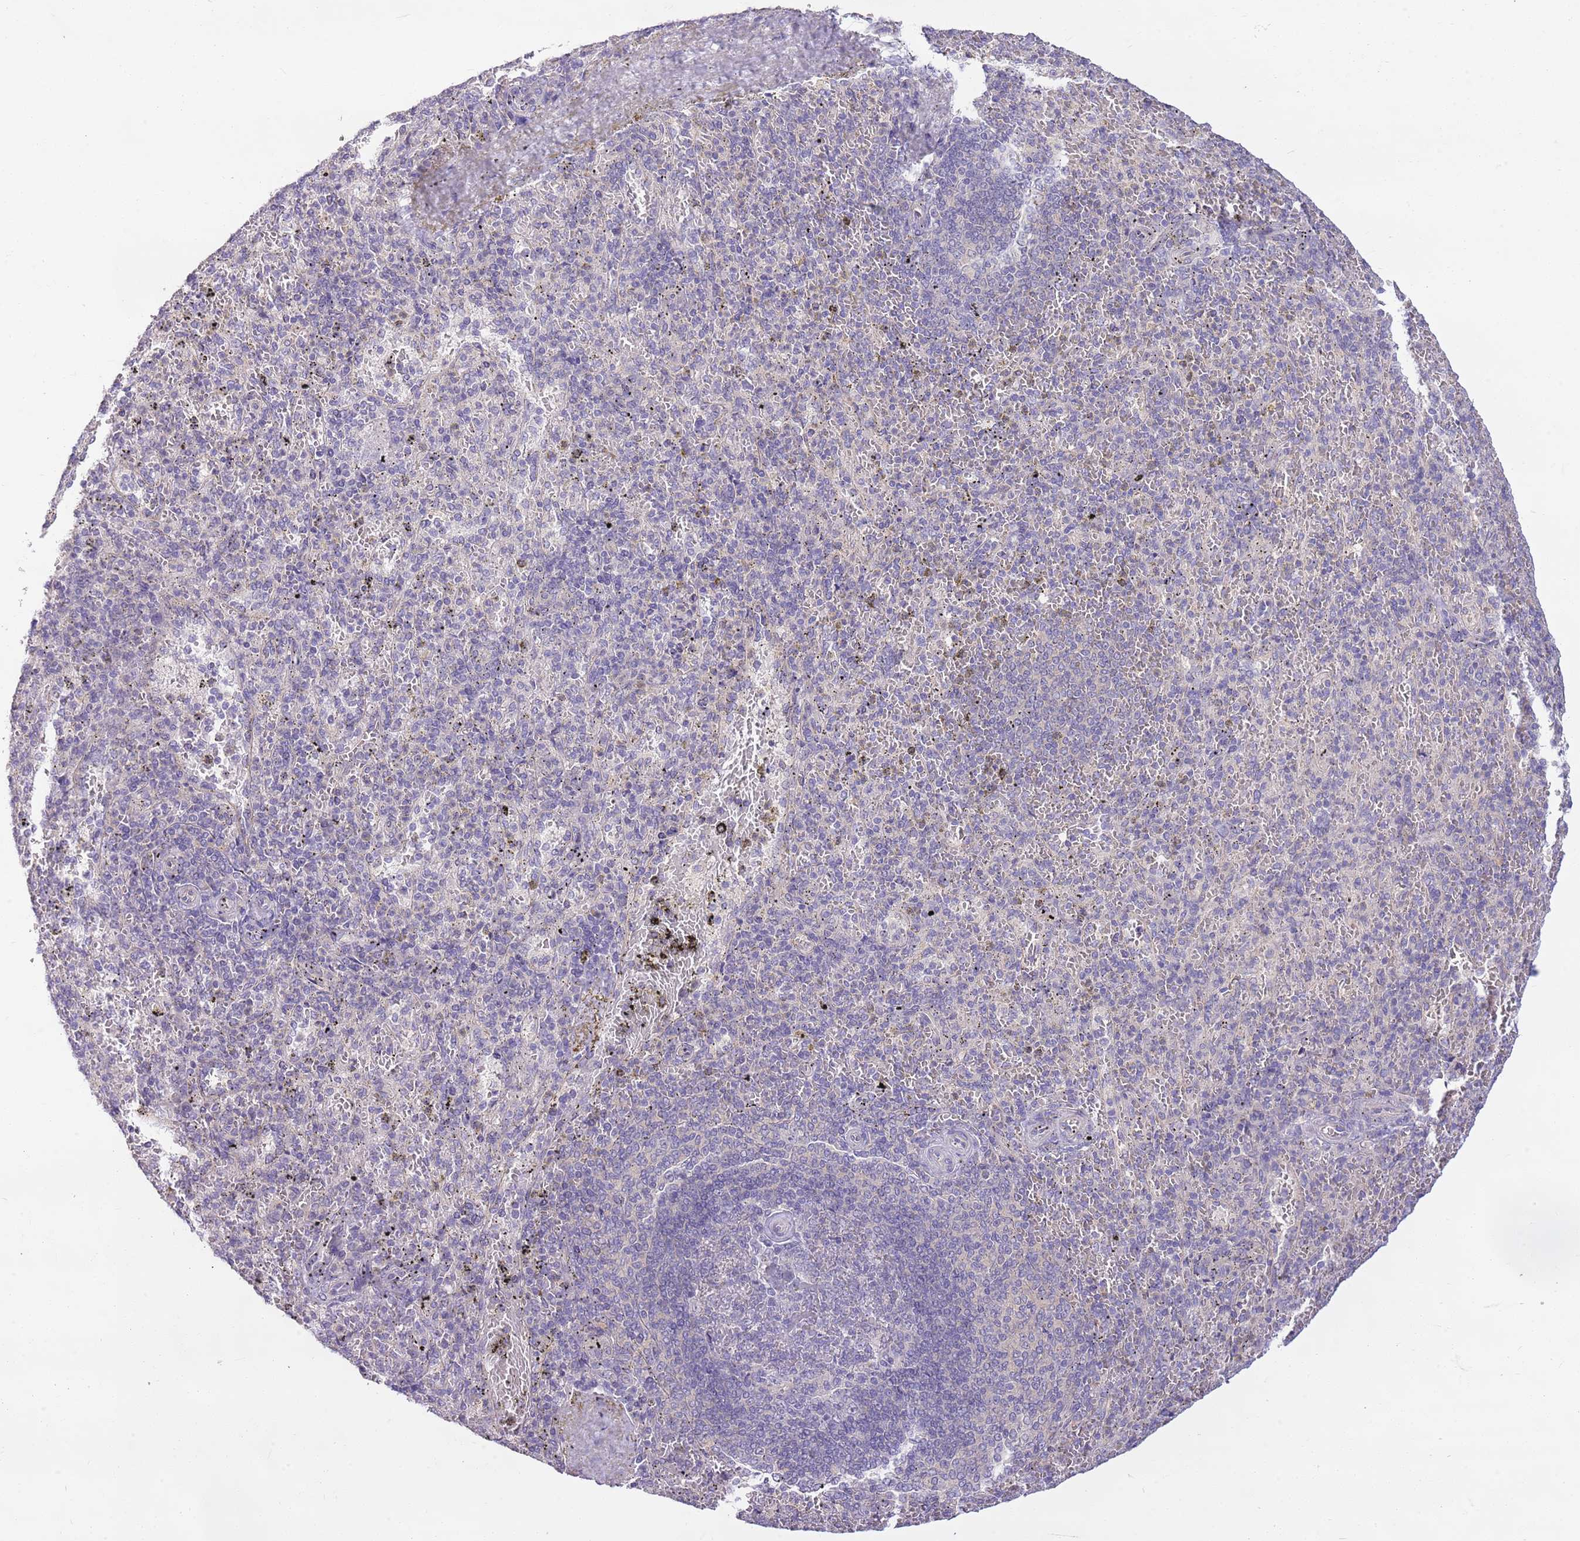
{"staining": {"intensity": "negative", "quantity": "none", "location": "none"}, "tissue": "spleen", "cell_type": "Cells in red pulp", "image_type": "normal", "snomed": [{"axis": "morphology", "description": "Normal tissue, NOS"}, {"axis": "topography", "description": "Spleen"}], "caption": "Spleen stained for a protein using IHC exhibits no positivity cells in red pulp.", "gene": "PARP8", "patient": {"sex": "male", "age": 82}}